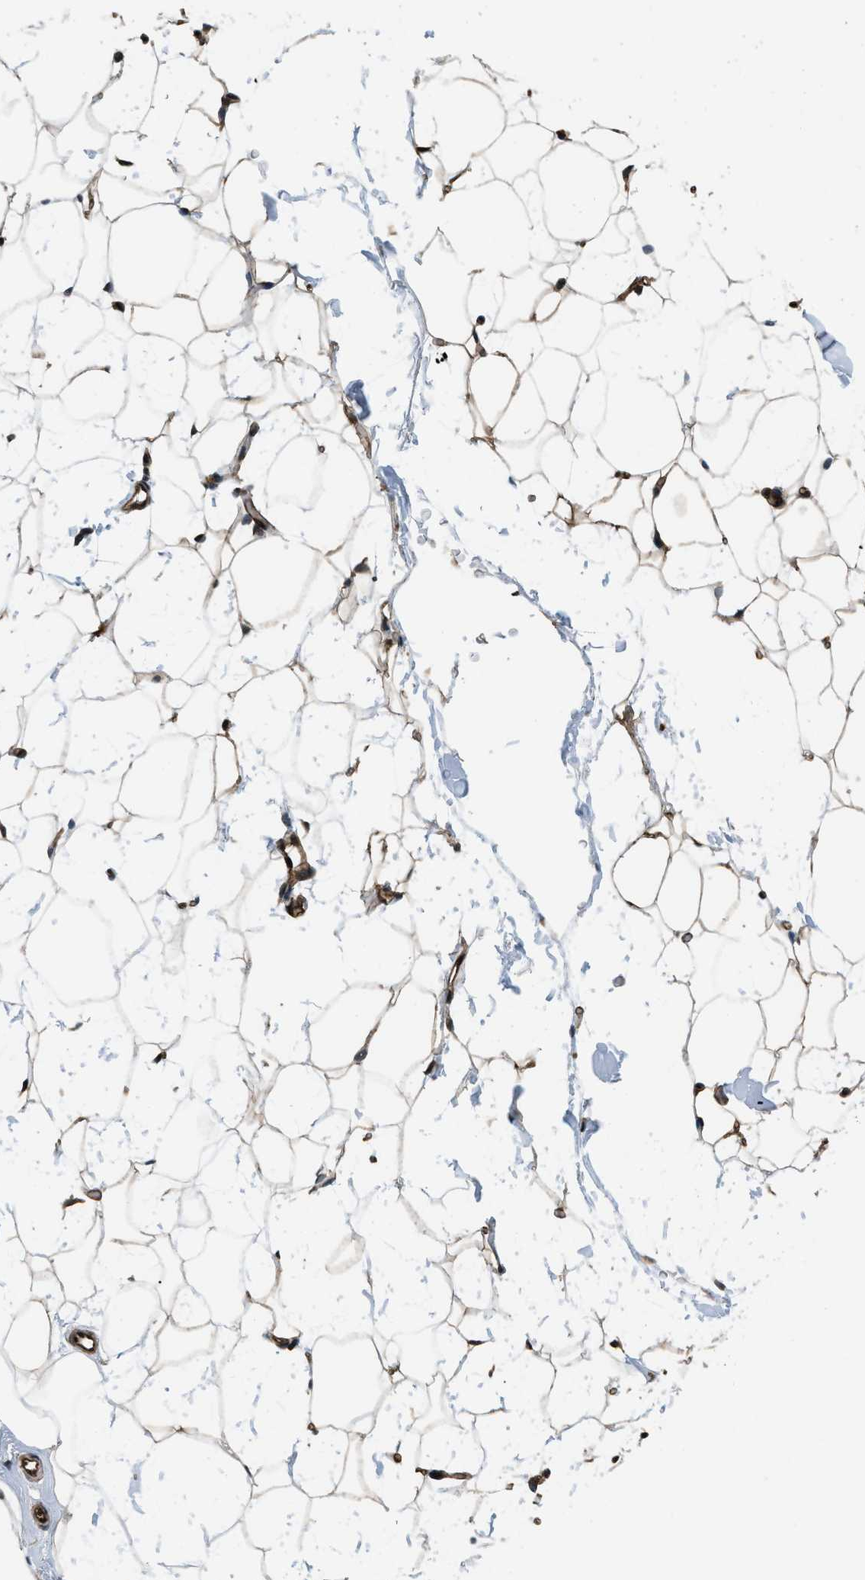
{"staining": {"intensity": "moderate", "quantity": ">75%", "location": "cytoplasmic/membranous,nuclear"}, "tissue": "adipose tissue", "cell_type": "Adipocytes", "image_type": "normal", "snomed": [{"axis": "morphology", "description": "Normal tissue, NOS"}, {"axis": "topography", "description": "Breast"}, {"axis": "topography", "description": "Soft tissue"}], "caption": "Immunohistochemistry of benign human adipose tissue exhibits medium levels of moderate cytoplasmic/membranous,nuclear expression in about >75% of adipocytes. Immunohistochemistry (ihc) stains the protein in brown and the nuclei are stained blue.", "gene": "LTA4H", "patient": {"sex": "female", "age": 75}}